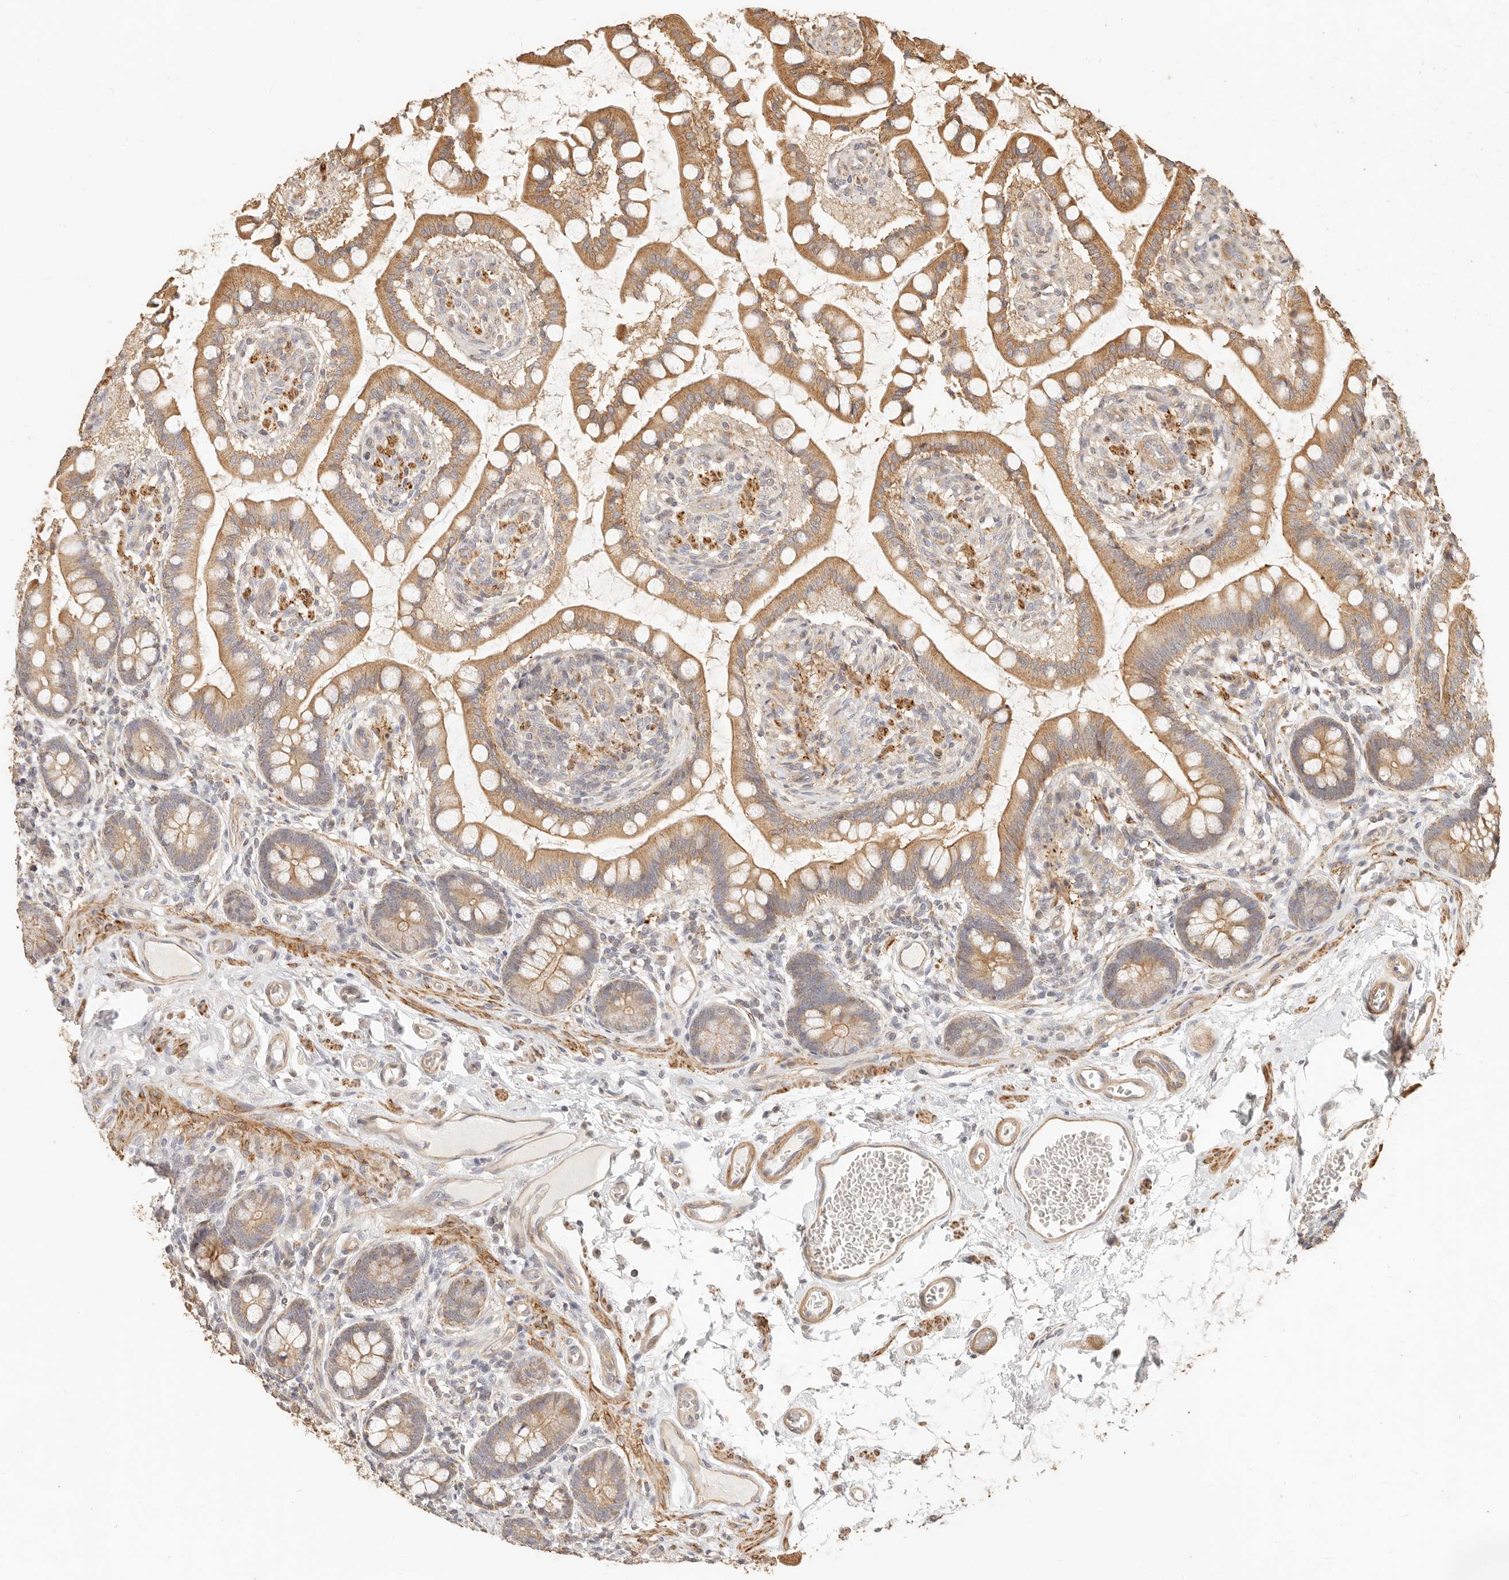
{"staining": {"intensity": "moderate", "quantity": ">75%", "location": "cytoplasmic/membranous"}, "tissue": "small intestine", "cell_type": "Glandular cells", "image_type": "normal", "snomed": [{"axis": "morphology", "description": "Normal tissue, NOS"}, {"axis": "topography", "description": "Small intestine"}], "caption": "This photomicrograph reveals immunohistochemistry staining of benign human small intestine, with medium moderate cytoplasmic/membranous positivity in about >75% of glandular cells.", "gene": "PTPN22", "patient": {"sex": "male", "age": 52}}